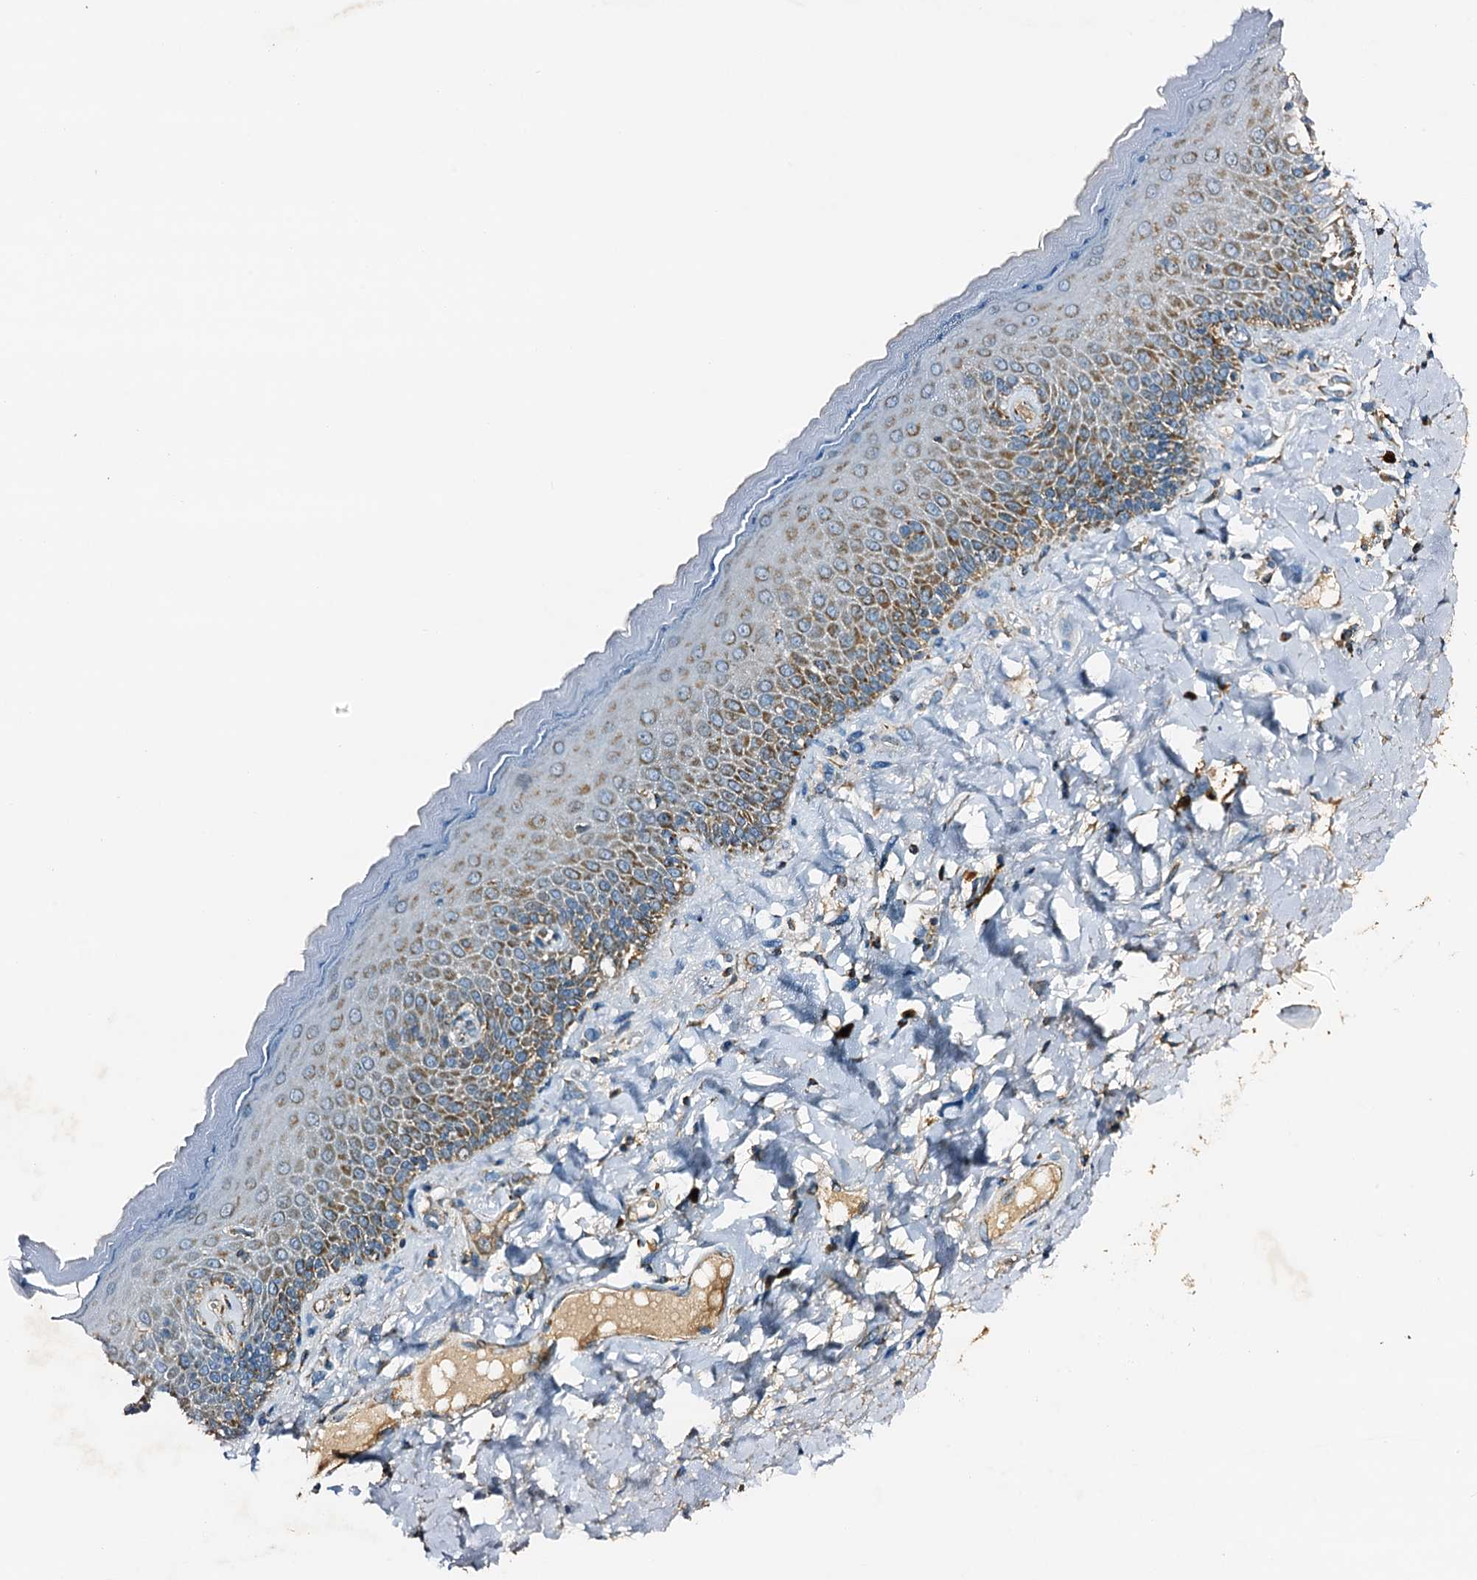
{"staining": {"intensity": "moderate", "quantity": ">75%", "location": "cytoplasmic/membranous"}, "tissue": "skin", "cell_type": "Epidermal cells", "image_type": "normal", "snomed": [{"axis": "morphology", "description": "Normal tissue, NOS"}, {"axis": "topography", "description": "Anal"}], "caption": "Skin stained for a protein reveals moderate cytoplasmic/membranous positivity in epidermal cells. The staining was performed using DAB (3,3'-diaminobenzidine), with brown indicating positive protein expression. Nuclei are stained blue with hematoxylin.", "gene": "POC1A", "patient": {"sex": "male", "age": 69}}